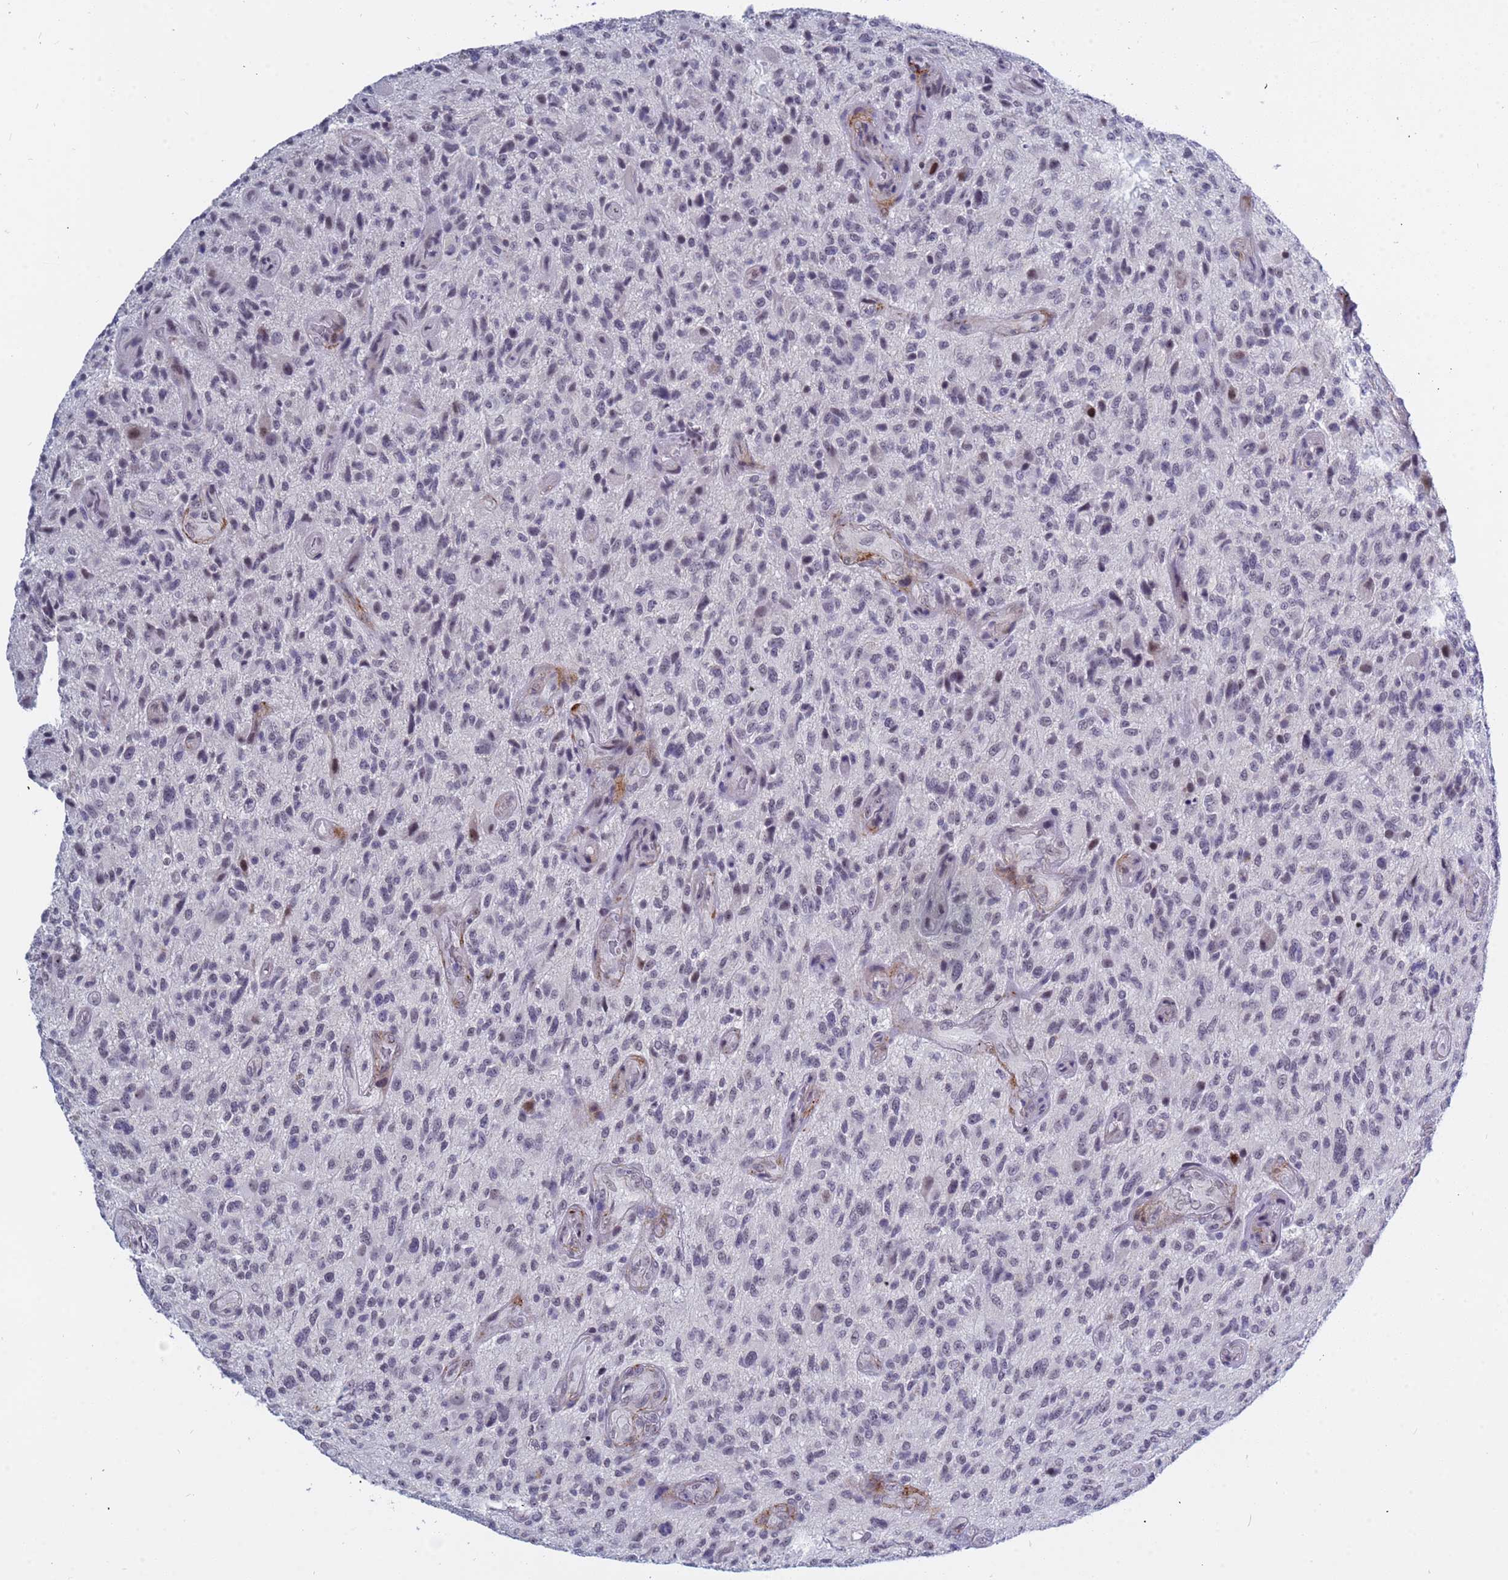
{"staining": {"intensity": "negative", "quantity": "none", "location": "none"}, "tissue": "glioma", "cell_type": "Tumor cells", "image_type": "cancer", "snomed": [{"axis": "morphology", "description": "Glioma, malignant, High grade"}, {"axis": "topography", "description": "Brain"}], "caption": "Immunohistochemical staining of glioma exhibits no significant positivity in tumor cells. The staining is performed using DAB brown chromogen with nuclei counter-stained in using hematoxylin.", "gene": "CXorf65", "patient": {"sex": "male", "age": 47}}